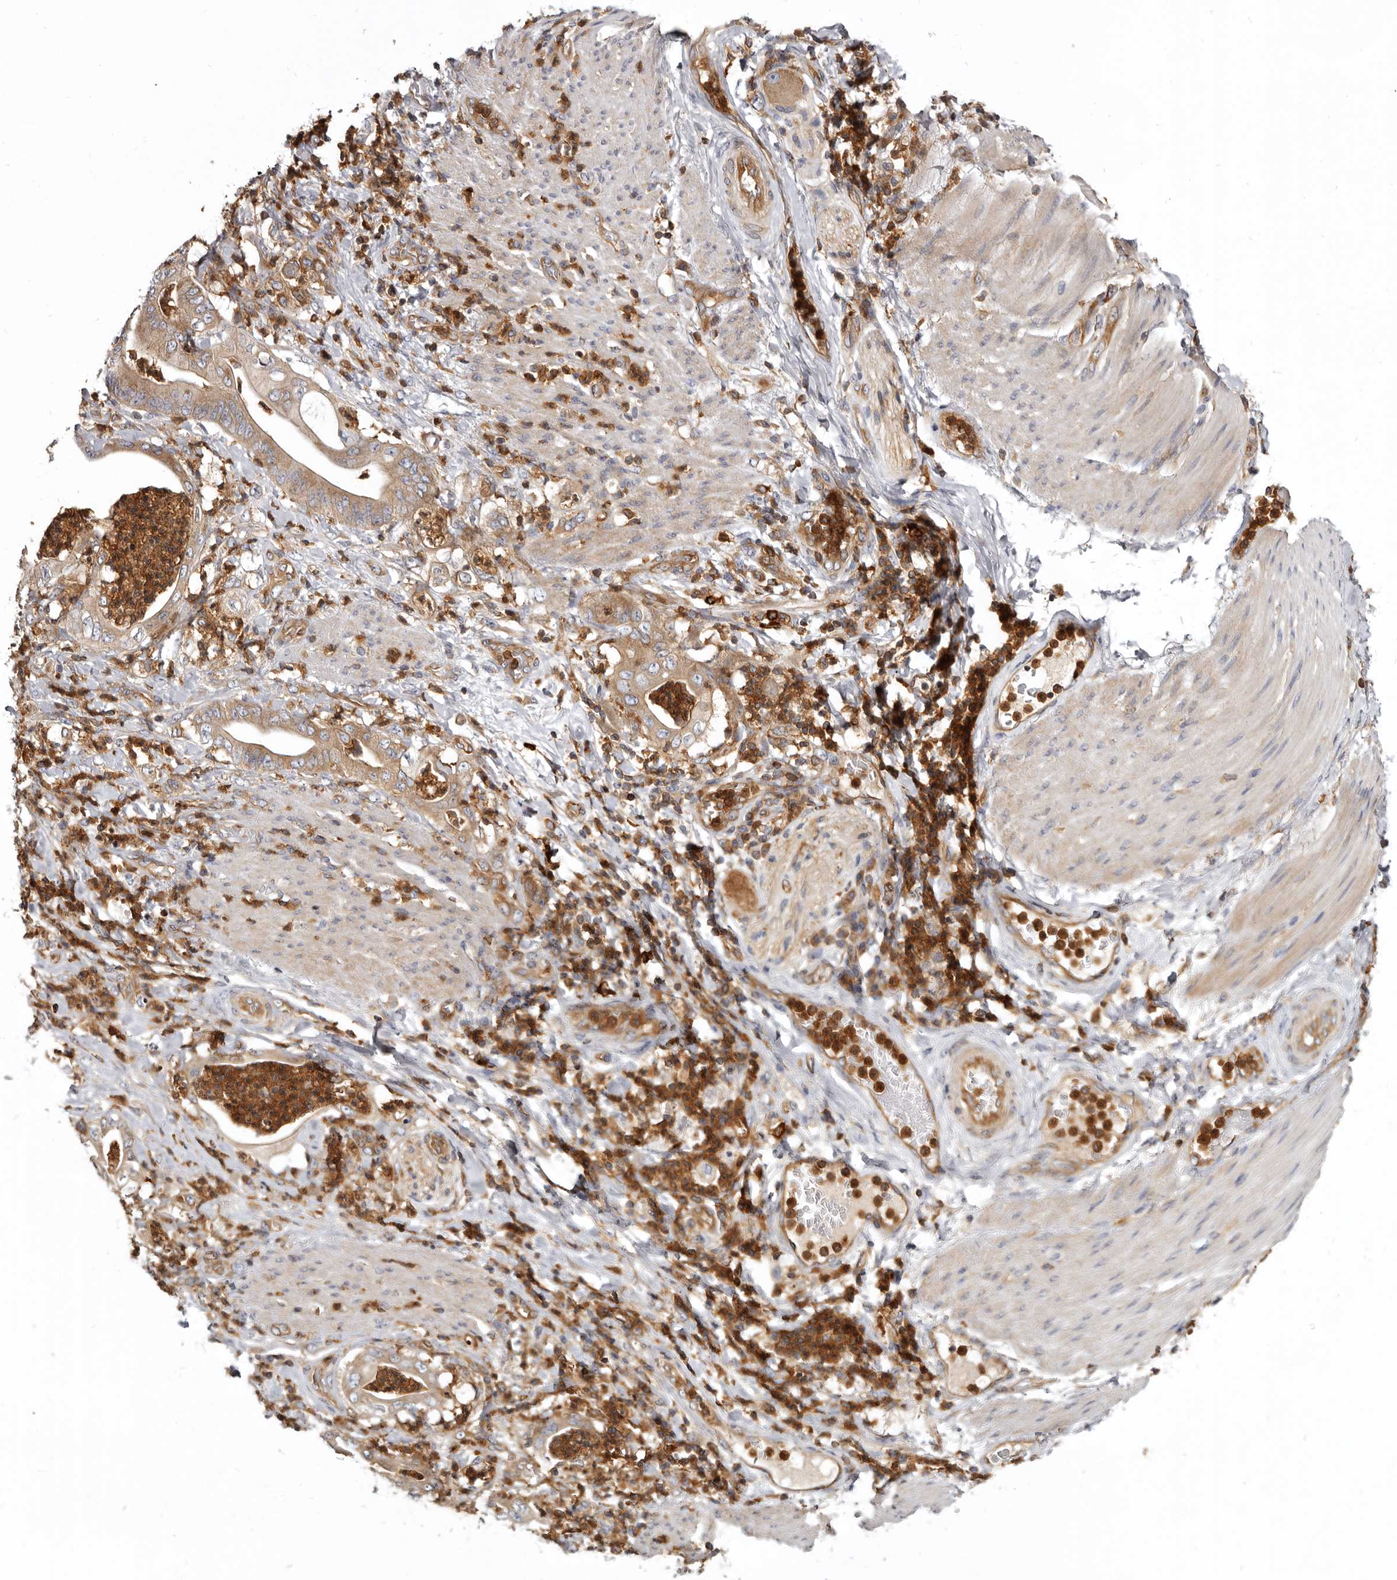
{"staining": {"intensity": "moderate", "quantity": ">75%", "location": "cytoplasmic/membranous"}, "tissue": "stomach cancer", "cell_type": "Tumor cells", "image_type": "cancer", "snomed": [{"axis": "morphology", "description": "Adenocarcinoma, NOS"}, {"axis": "topography", "description": "Stomach"}], "caption": "Immunohistochemical staining of stomach adenocarcinoma reveals medium levels of moderate cytoplasmic/membranous positivity in about >75% of tumor cells.", "gene": "CBL", "patient": {"sex": "female", "age": 73}}